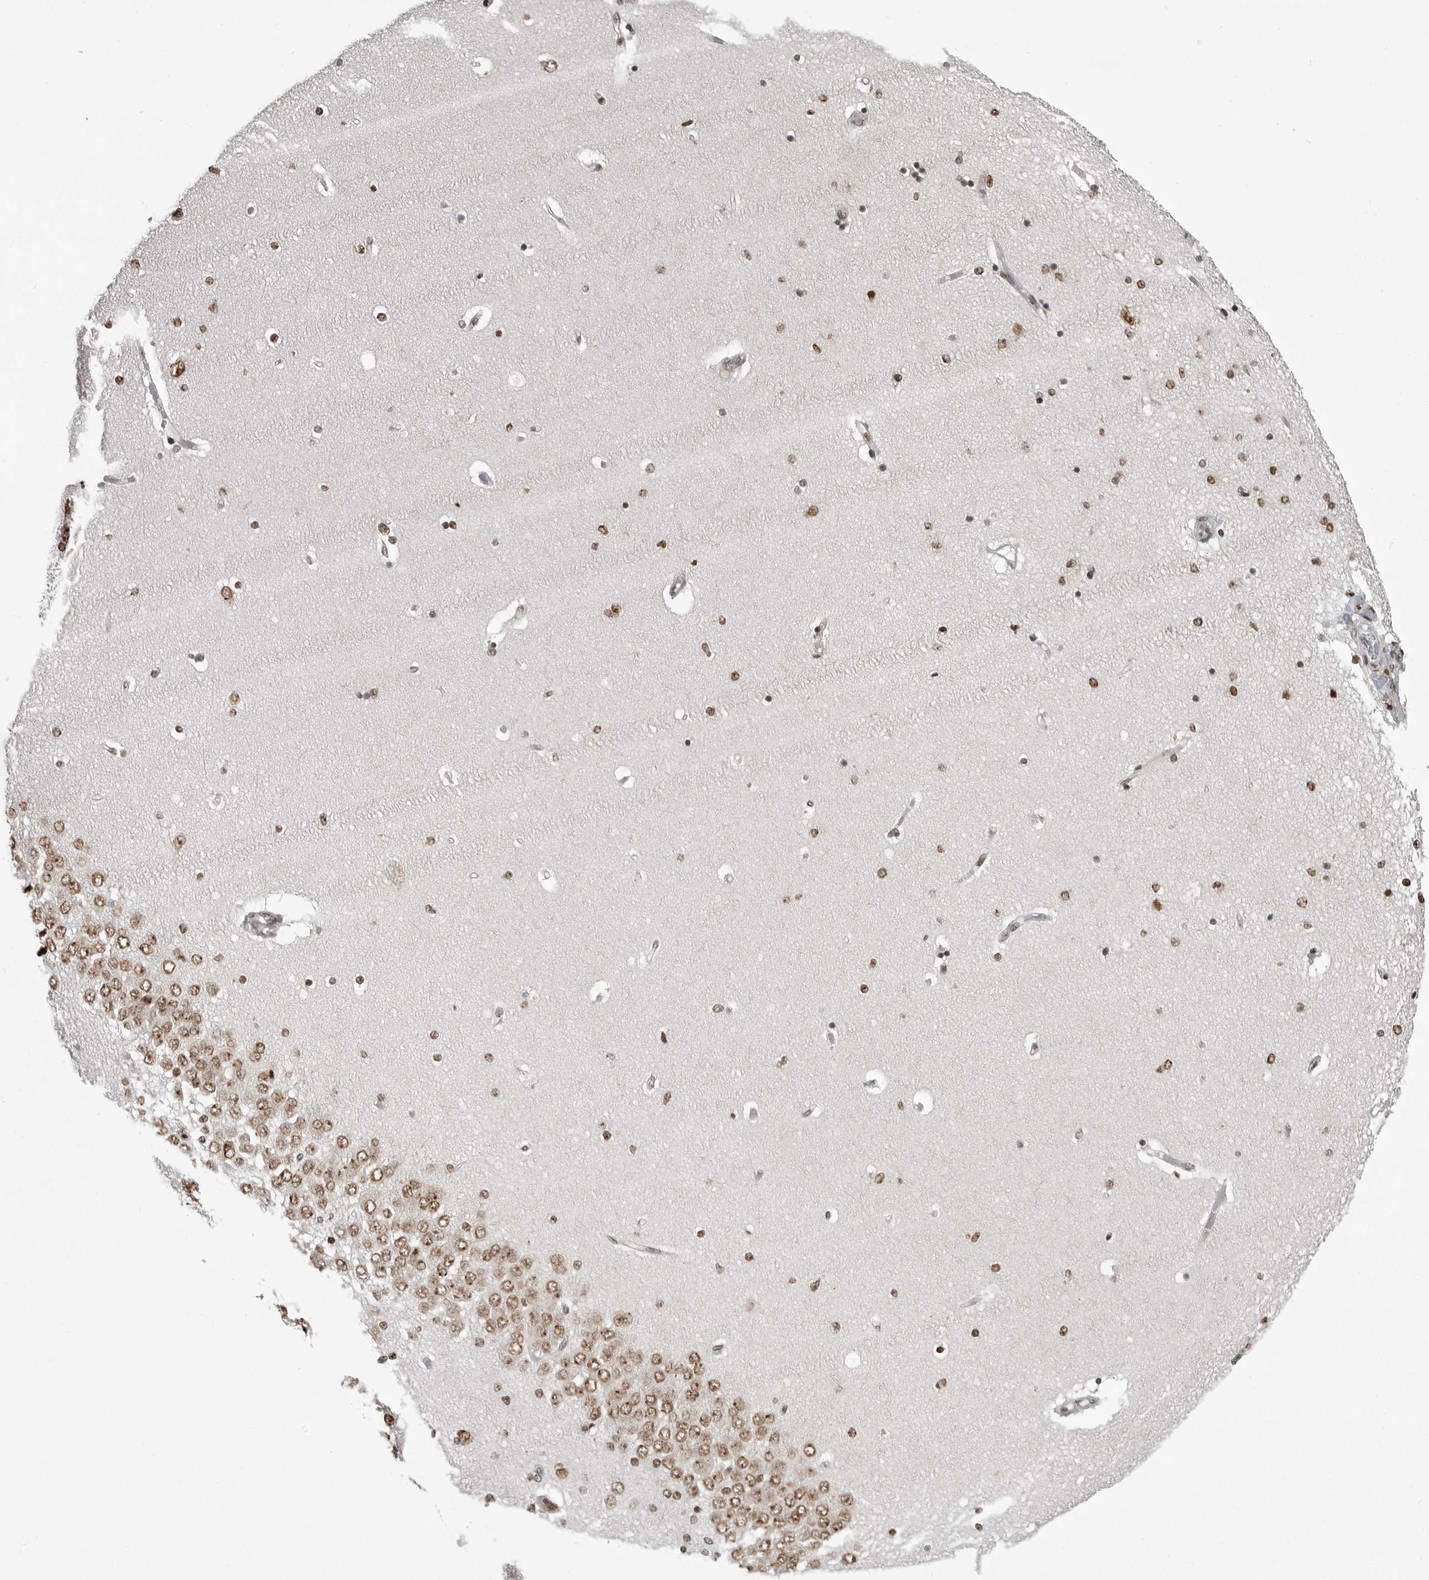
{"staining": {"intensity": "moderate", "quantity": "25%-75%", "location": "nuclear"}, "tissue": "hippocampus", "cell_type": "Glial cells", "image_type": "normal", "snomed": [{"axis": "morphology", "description": "Normal tissue, NOS"}, {"axis": "topography", "description": "Hippocampus"}], "caption": "Immunohistochemistry (IHC) staining of unremarkable hippocampus, which reveals medium levels of moderate nuclear expression in approximately 25%-75% of glial cells indicating moderate nuclear protein expression. The staining was performed using DAB (brown) for protein detection and nuclei were counterstained in hematoxylin (blue).", "gene": "YAF2", "patient": {"sex": "female", "age": 54}}